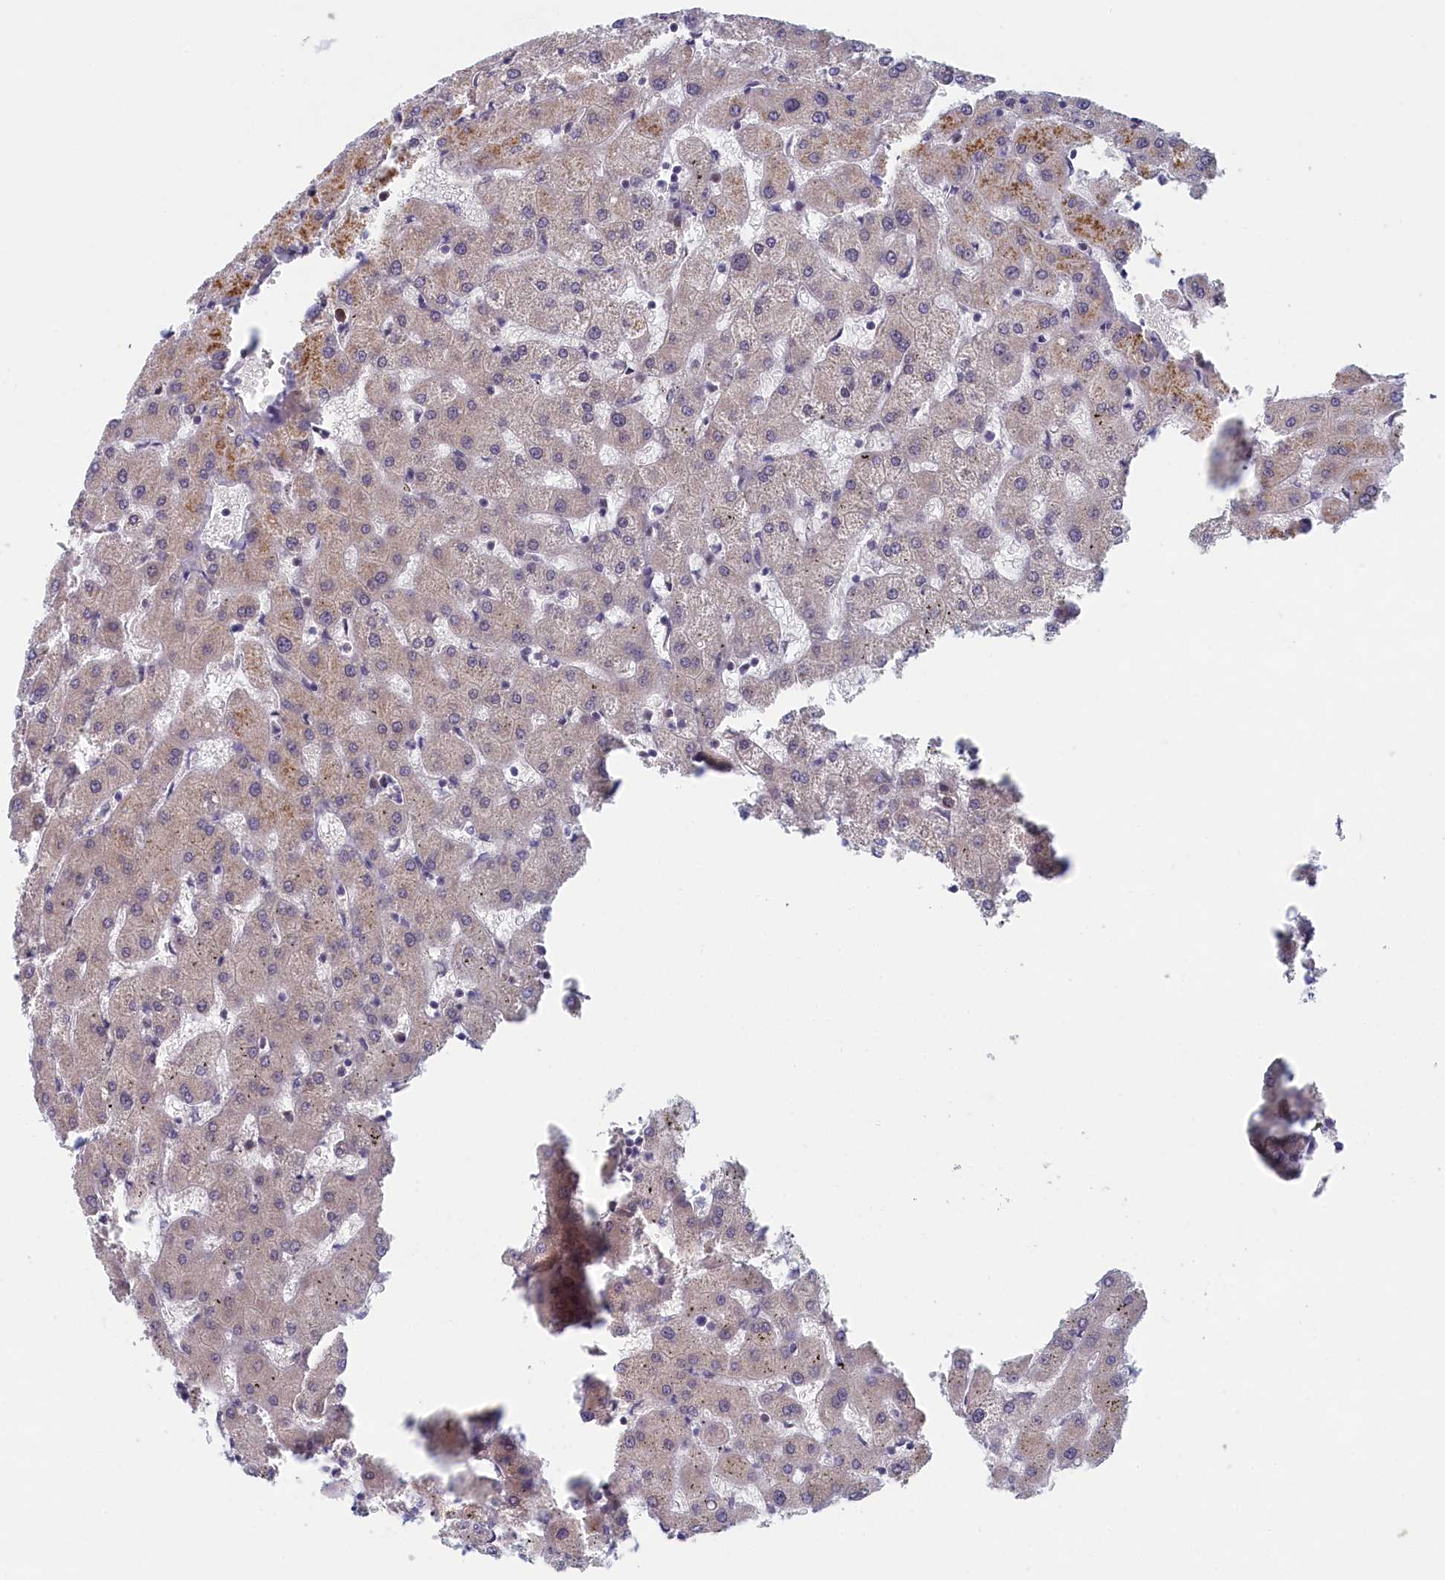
{"staining": {"intensity": "negative", "quantity": "none", "location": "none"}, "tissue": "liver", "cell_type": "Cholangiocytes", "image_type": "normal", "snomed": [{"axis": "morphology", "description": "Normal tissue, NOS"}, {"axis": "topography", "description": "Liver"}], "caption": "Protein analysis of benign liver reveals no significant staining in cholangiocytes. The staining was performed using DAB to visualize the protein expression in brown, while the nuclei were stained in blue with hematoxylin (Magnification: 20x).", "gene": "DNAJC17", "patient": {"sex": "female", "age": 63}}